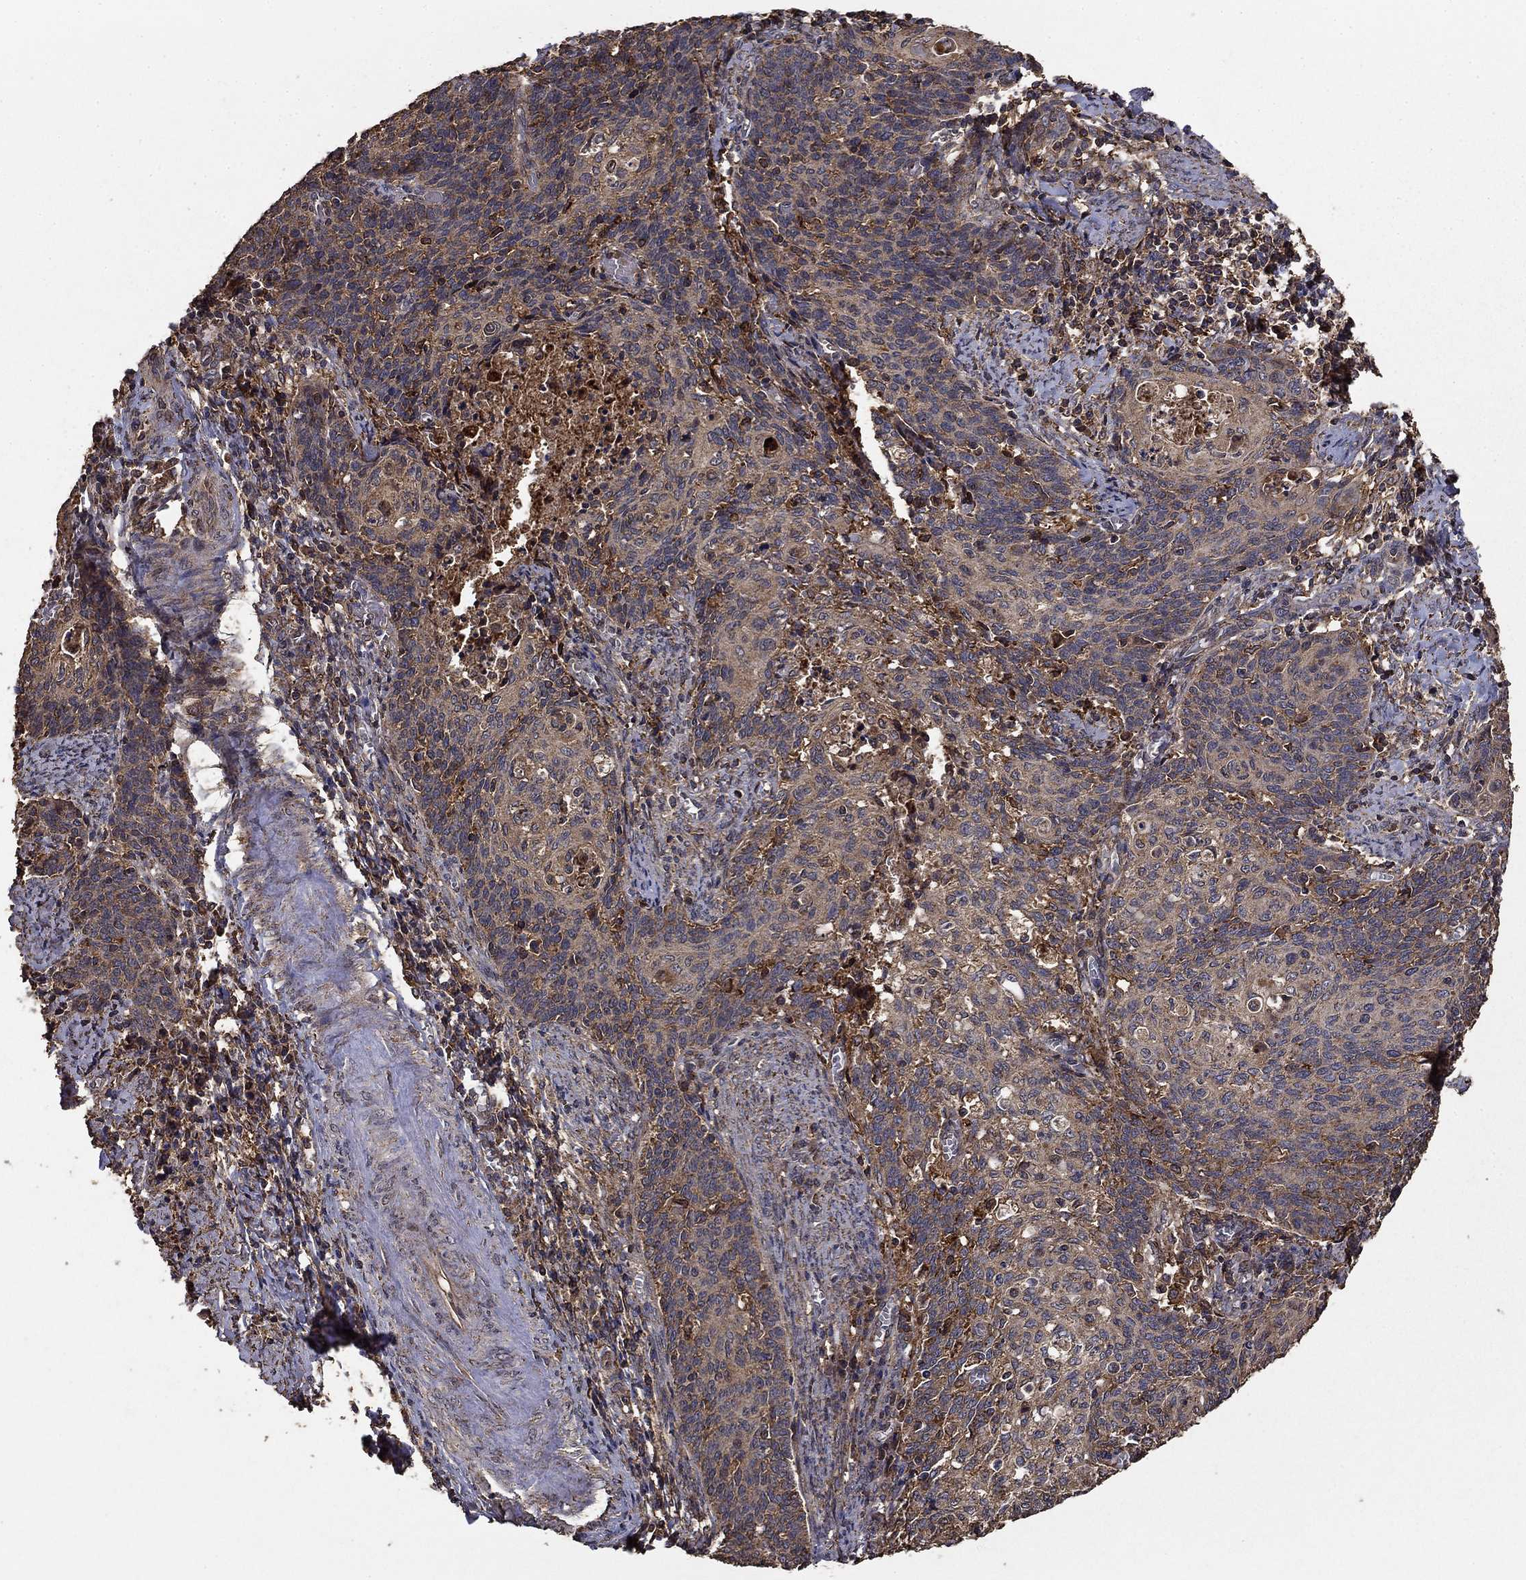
{"staining": {"intensity": "moderate", "quantity": "<25%", "location": "cytoplasmic/membranous"}, "tissue": "cervical cancer", "cell_type": "Tumor cells", "image_type": "cancer", "snomed": [{"axis": "morphology", "description": "Normal tissue, NOS"}, {"axis": "morphology", "description": "Squamous cell carcinoma, NOS"}, {"axis": "topography", "description": "Cervix"}], "caption": "The photomicrograph displays staining of squamous cell carcinoma (cervical), revealing moderate cytoplasmic/membranous protein staining (brown color) within tumor cells.", "gene": "IFRD1", "patient": {"sex": "female", "age": 39}}